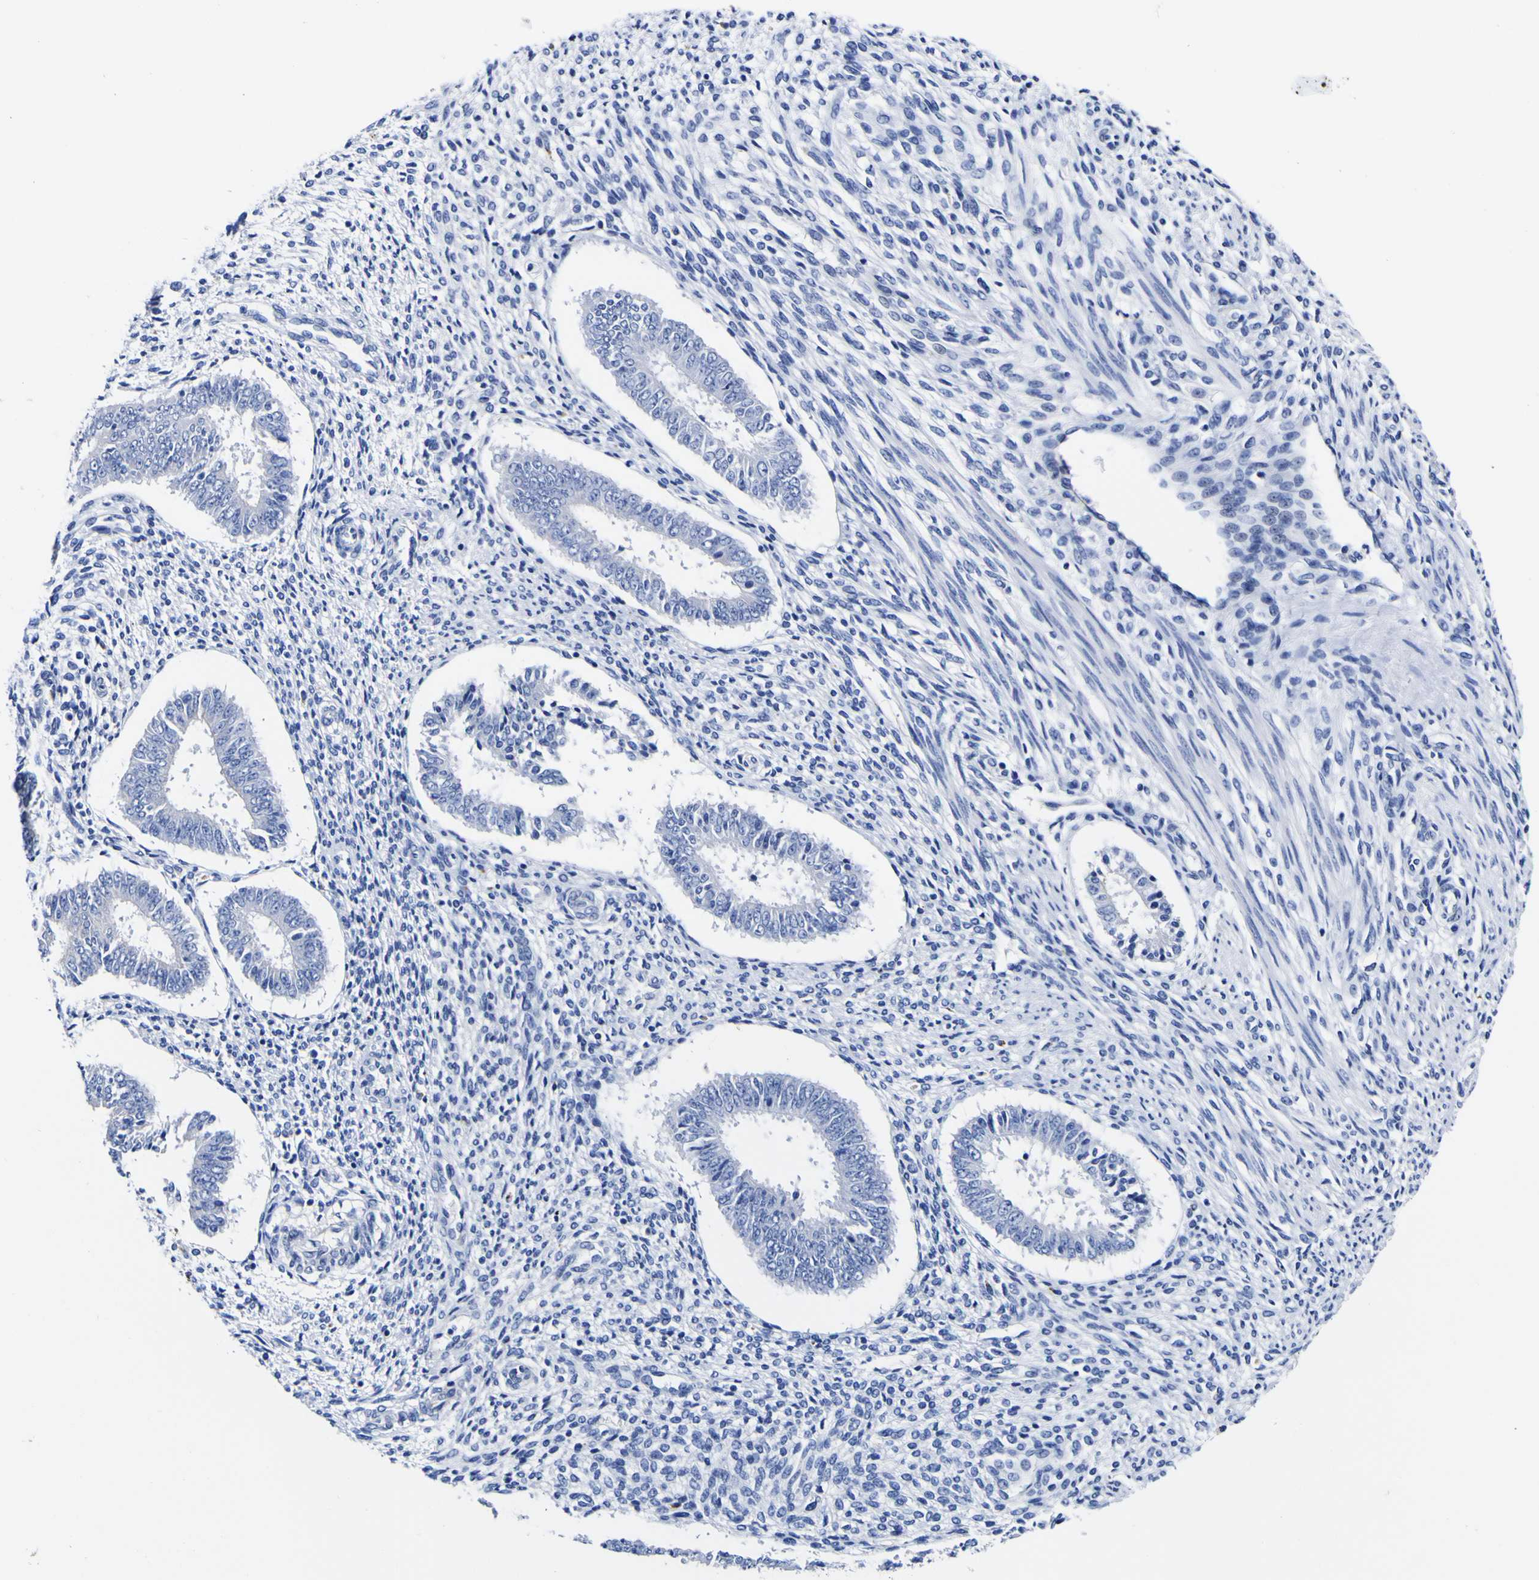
{"staining": {"intensity": "negative", "quantity": "none", "location": "none"}, "tissue": "endometrium", "cell_type": "Cells in endometrial stroma", "image_type": "normal", "snomed": [{"axis": "morphology", "description": "Normal tissue, NOS"}, {"axis": "topography", "description": "Endometrium"}], "caption": "This is an IHC micrograph of benign endometrium. There is no positivity in cells in endometrial stroma.", "gene": "HLA", "patient": {"sex": "female", "age": 35}}